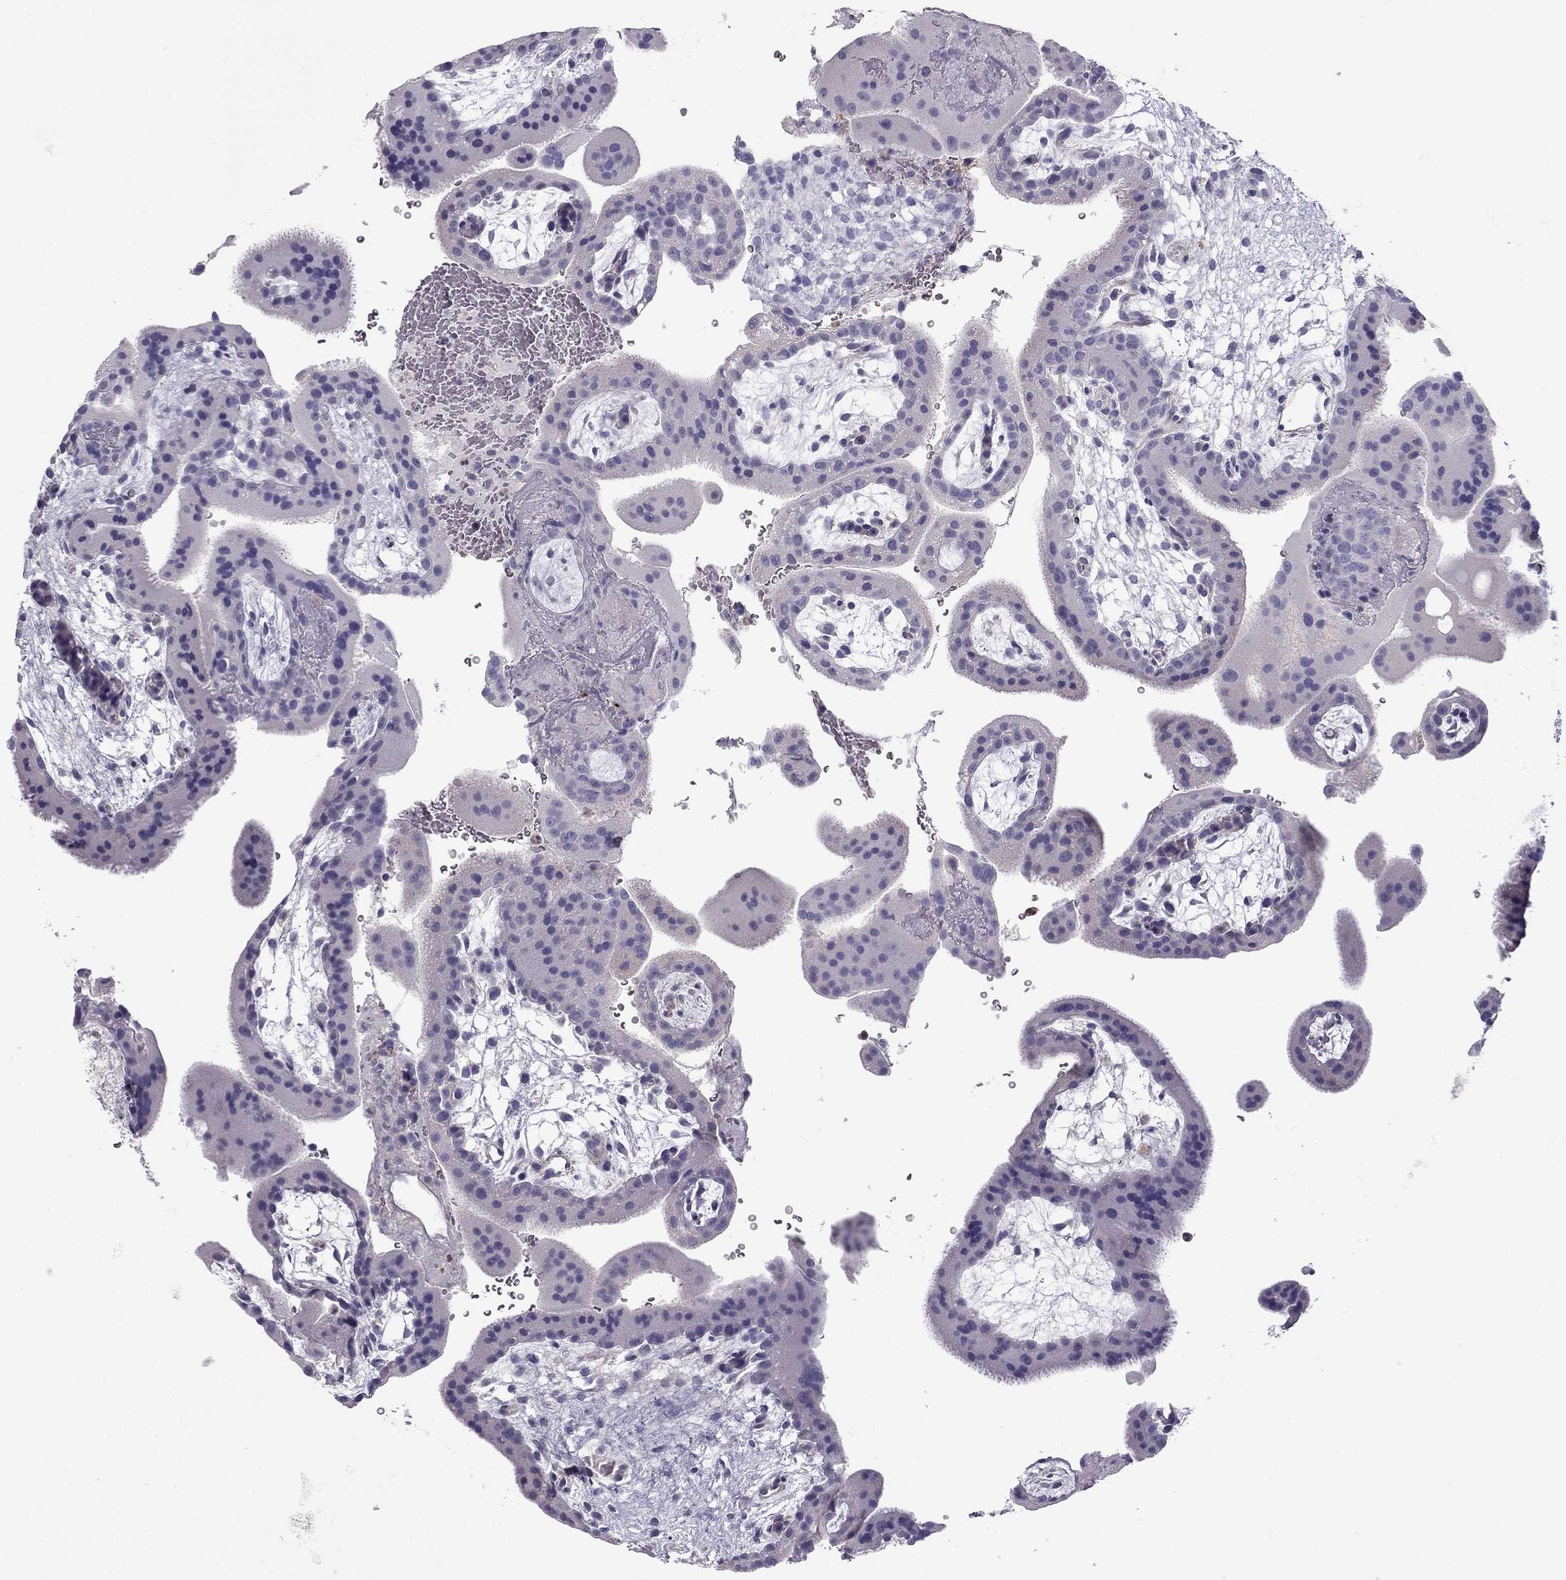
{"staining": {"intensity": "negative", "quantity": "none", "location": "none"}, "tissue": "placenta", "cell_type": "Decidual cells", "image_type": "normal", "snomed": [{"axis": "morphology", "description": "Normal tissue, NOS"}, {"axis": "topography", "description": "Placenta"}], "caption": "Decidual cells are negative for brown protein staining in normal placenta. (IHC, brightfield microscopy, high magnification).", "gene": "STOML3", "patient": {"sex": "female", "age": 19}}